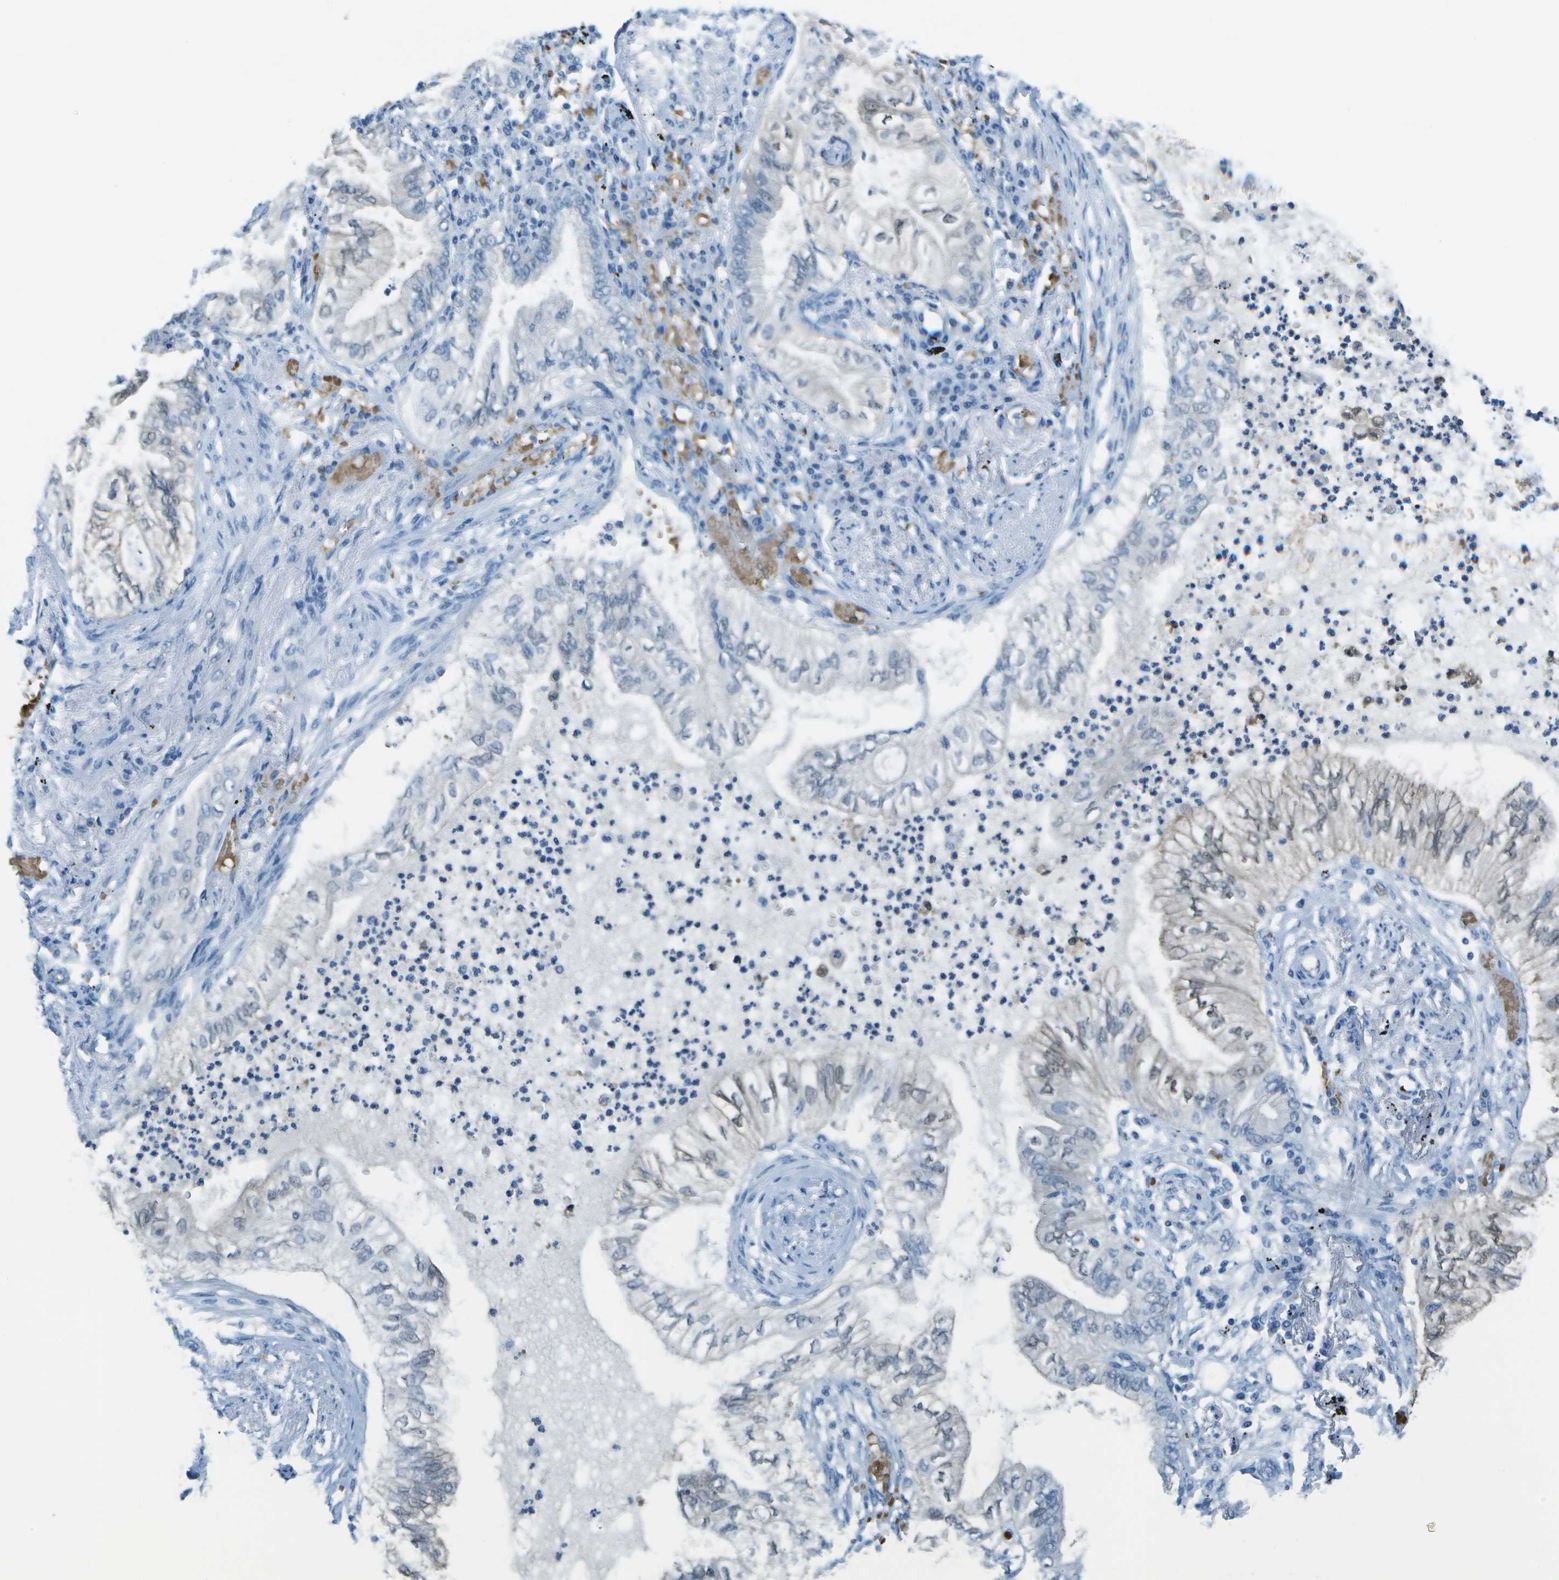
{"staining": {"intensity": "weak", "quantity": "<25%", "location": "cytoplasmic/membranous"}, "tissue": "lung cancer", "cell_type": "Tumor cells", "image_type": "cancer", "snomed": [{"axis": "morphology", "description": "Normal tissue, NOS"}, {"axis": "morphology", "description": "Adenocarcinoma, NOS"}, {"axis": "topography", "description": "Bronchus"}, {"axis": "topography", "description": "Lung"}], "caption": "Immunohistochemistry (IHC) image of adenocarcinoma (lung) stained for a protein (brown), which exhibits no expression in tumor cells. (Immunohistochemistry, brightfield microscopy, high magnification).", "gene": "ASL", "patient": {"sex": "female", "age": 70}}